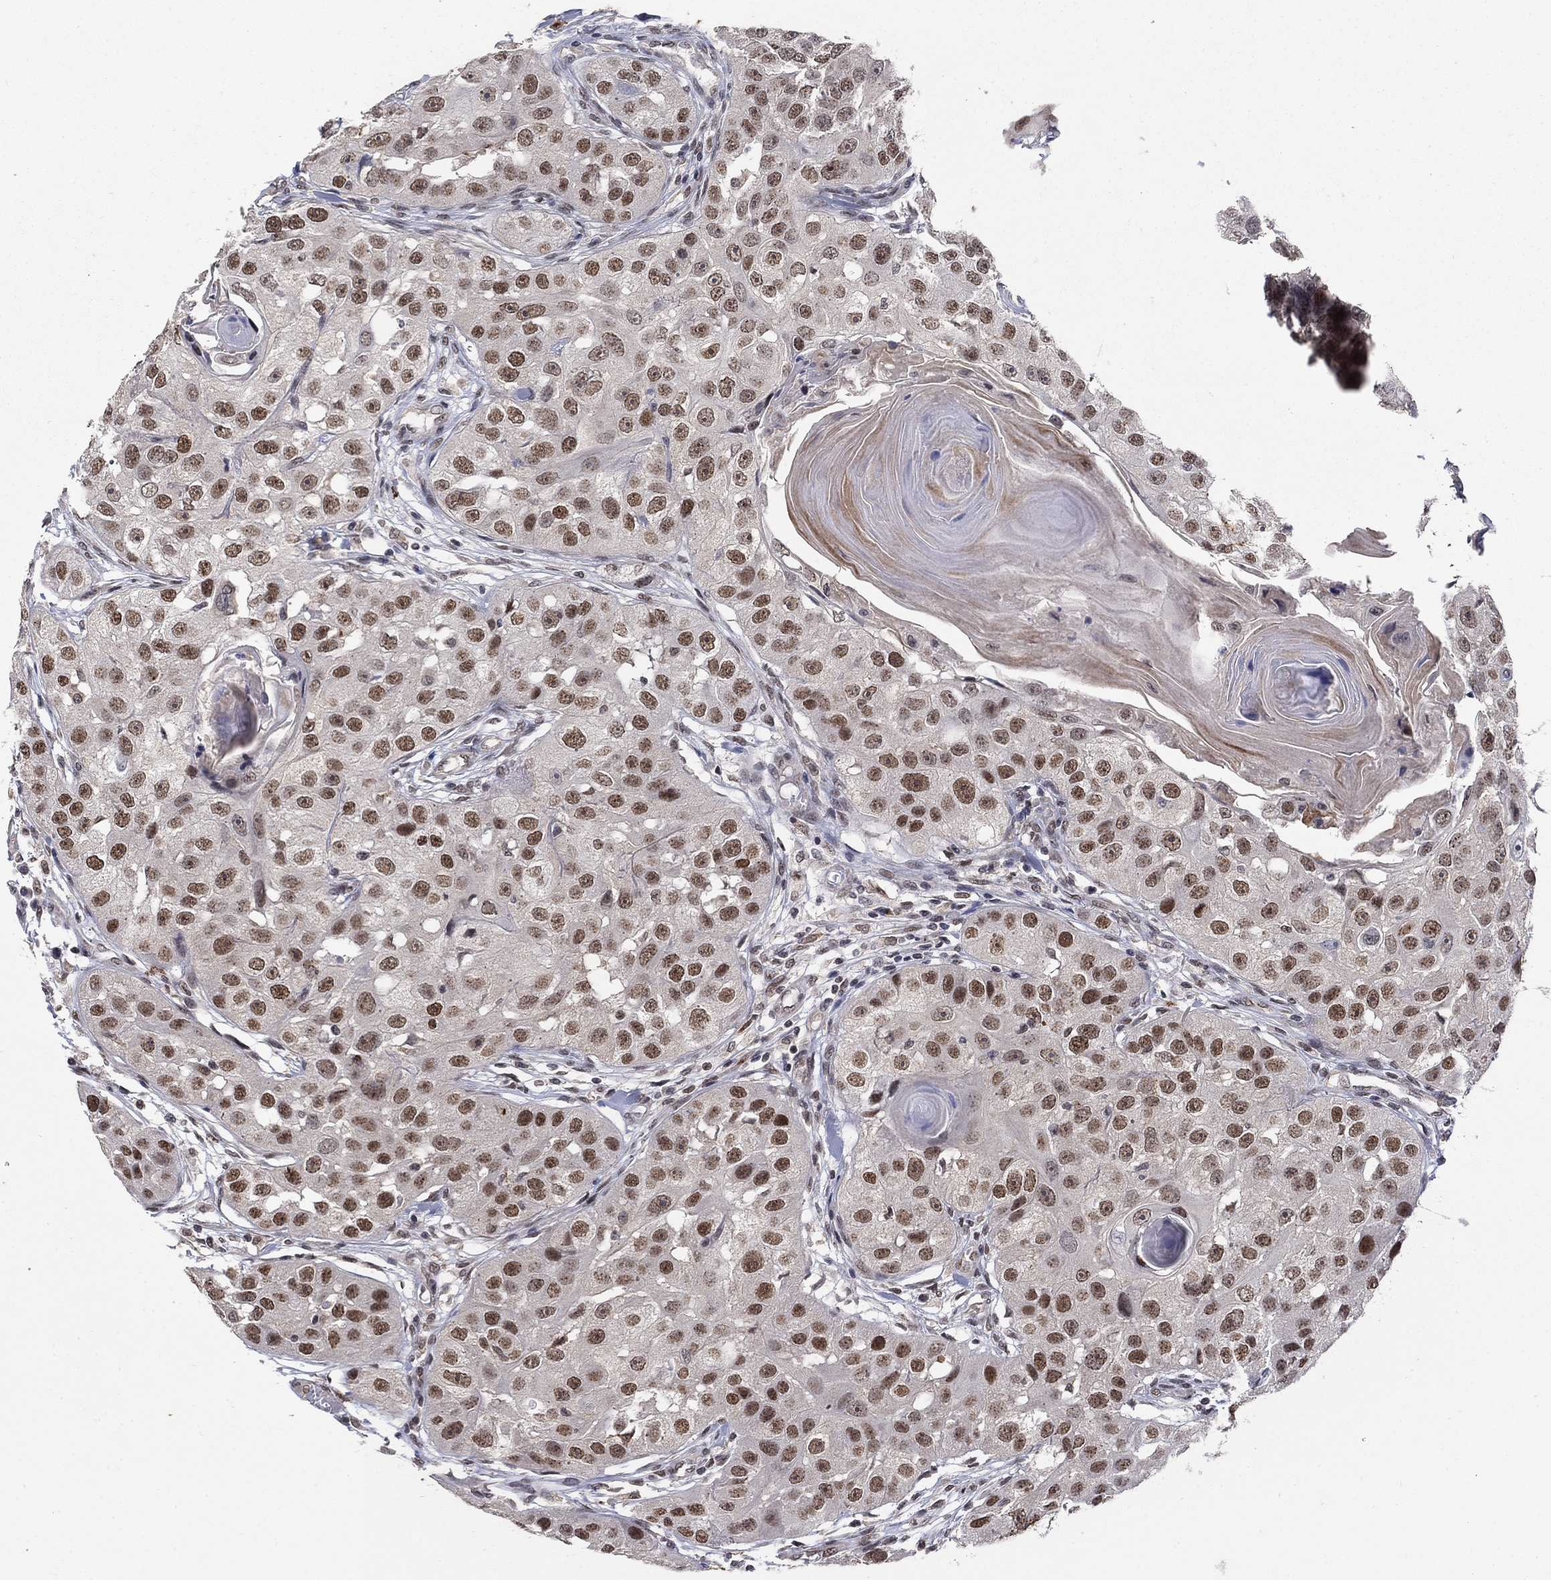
{"staining": {"intensity": "moderate", "quantity": "25%-75%", "location": "nuclear"}, "tissue": "head and neck cancer", "cell_type": "Tumor cells", "image_type": "cancer", "snomed": [{"axis": "morphology", "description": "Normal tissue, NOS"}, {"axis": "morphology", "description": "Squamous cell carcinoma, NOS"}, {"axis": "topography", "description": "Skeletal muscle"}, {"axis": "topography", "description": "Head-Neck"}], "caption": "IHC histopathology image of neoplastic tissue: human head and neck cancer (squamous cell carcinoma) stained using immunohistochemistry displays medium levels of moderate protein expression localized specifically in the nuclear of tumor cells, appearing as a nuclear brown color.", "gene": "GRIA3", "patient": {"sex": "male", "age": 51}}